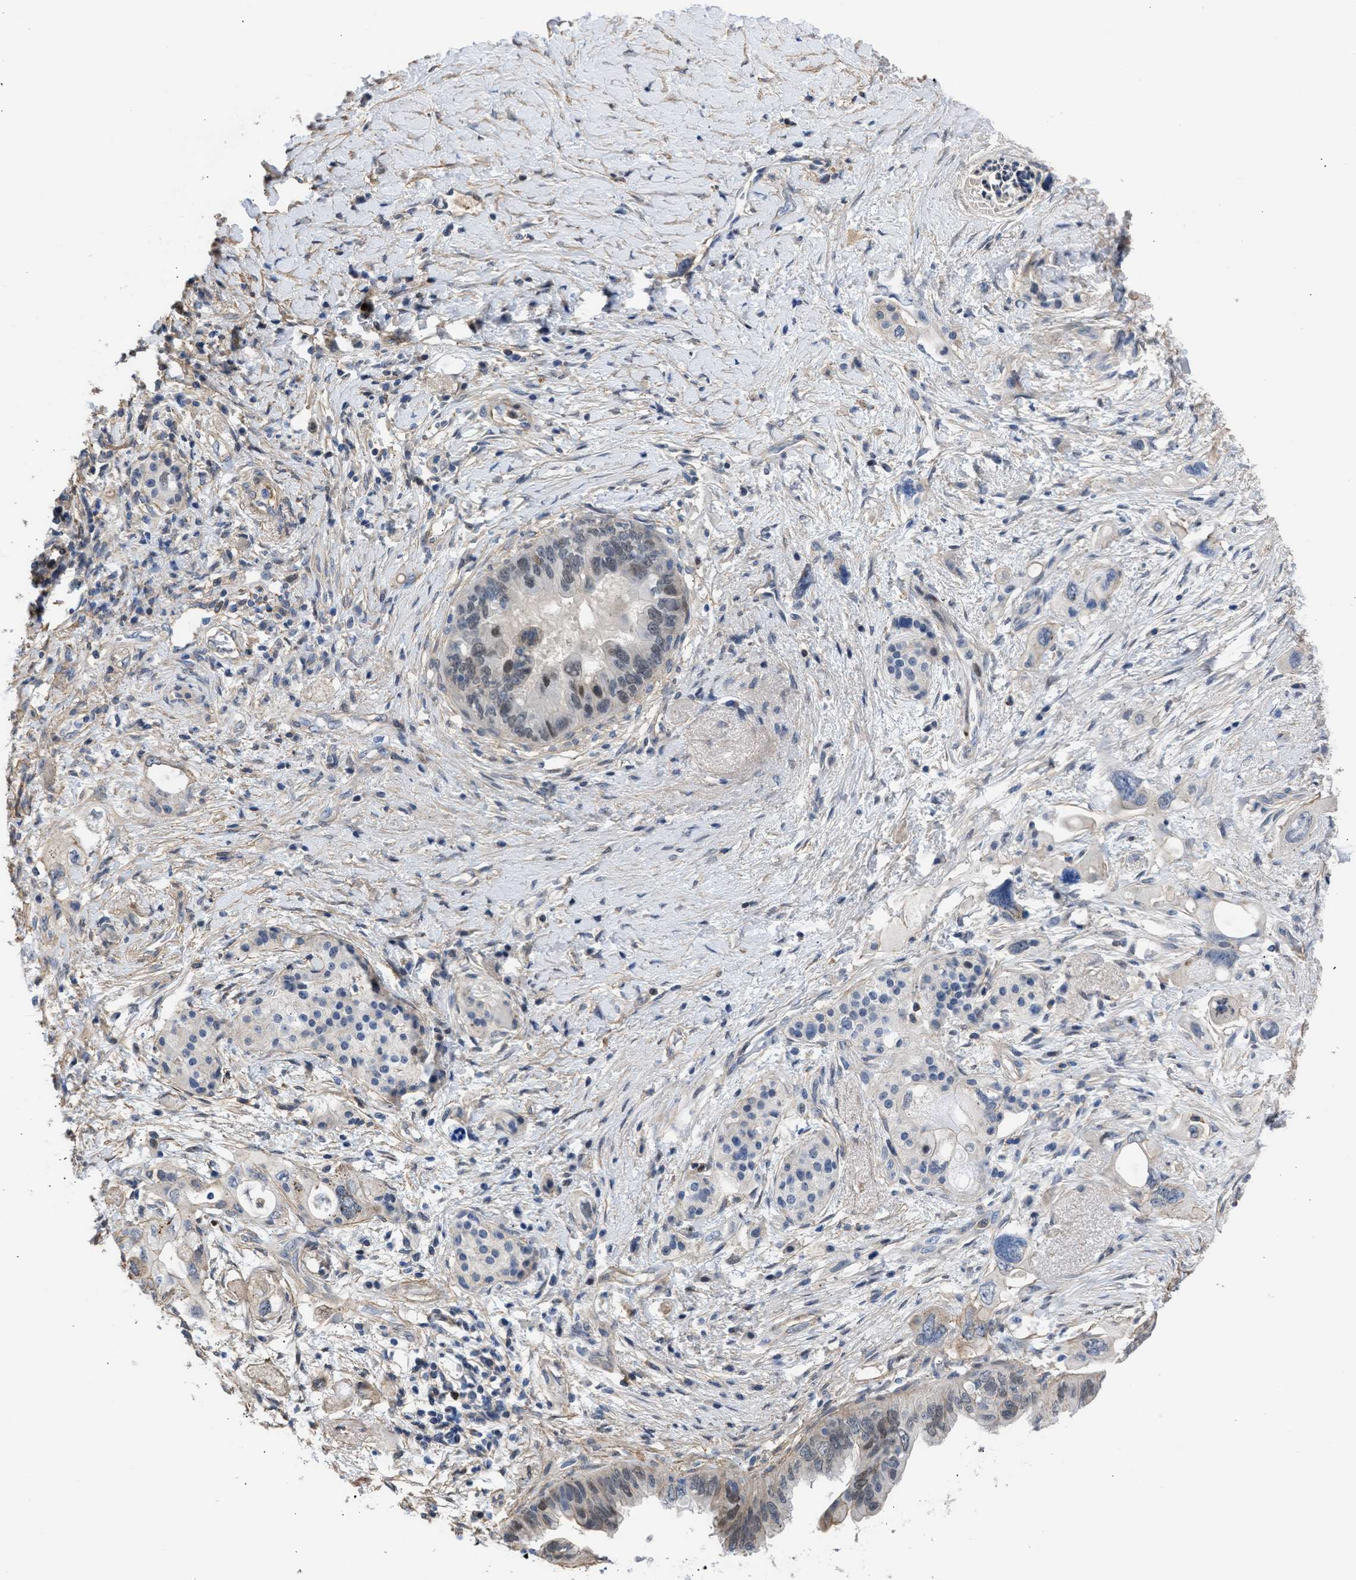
{"staining": {"intensity": "weak", "quantity": "<25%", "location": "nuclear"}, "tissue": "pancreatic cancer", "cell_type": "Tumor cells", "image_type": "cancer", "snomed": [{"axis": "morphology", "description": "Adenocarcinoma, NOS"}, {"axis": "topography", "description": "Pancreas"}], "caption": "A photomicrograph of adenocarcinoma (pancreatic) stained for a protein reveals no brown staining in tumor cells. (Stains: DAB immunohistochemistry with hematoxylin counter stain, Microscopy: brightfield microscopy at high magnification).", "gene": "MAS1L", "patient": {"sex": "female", "age": 56}}